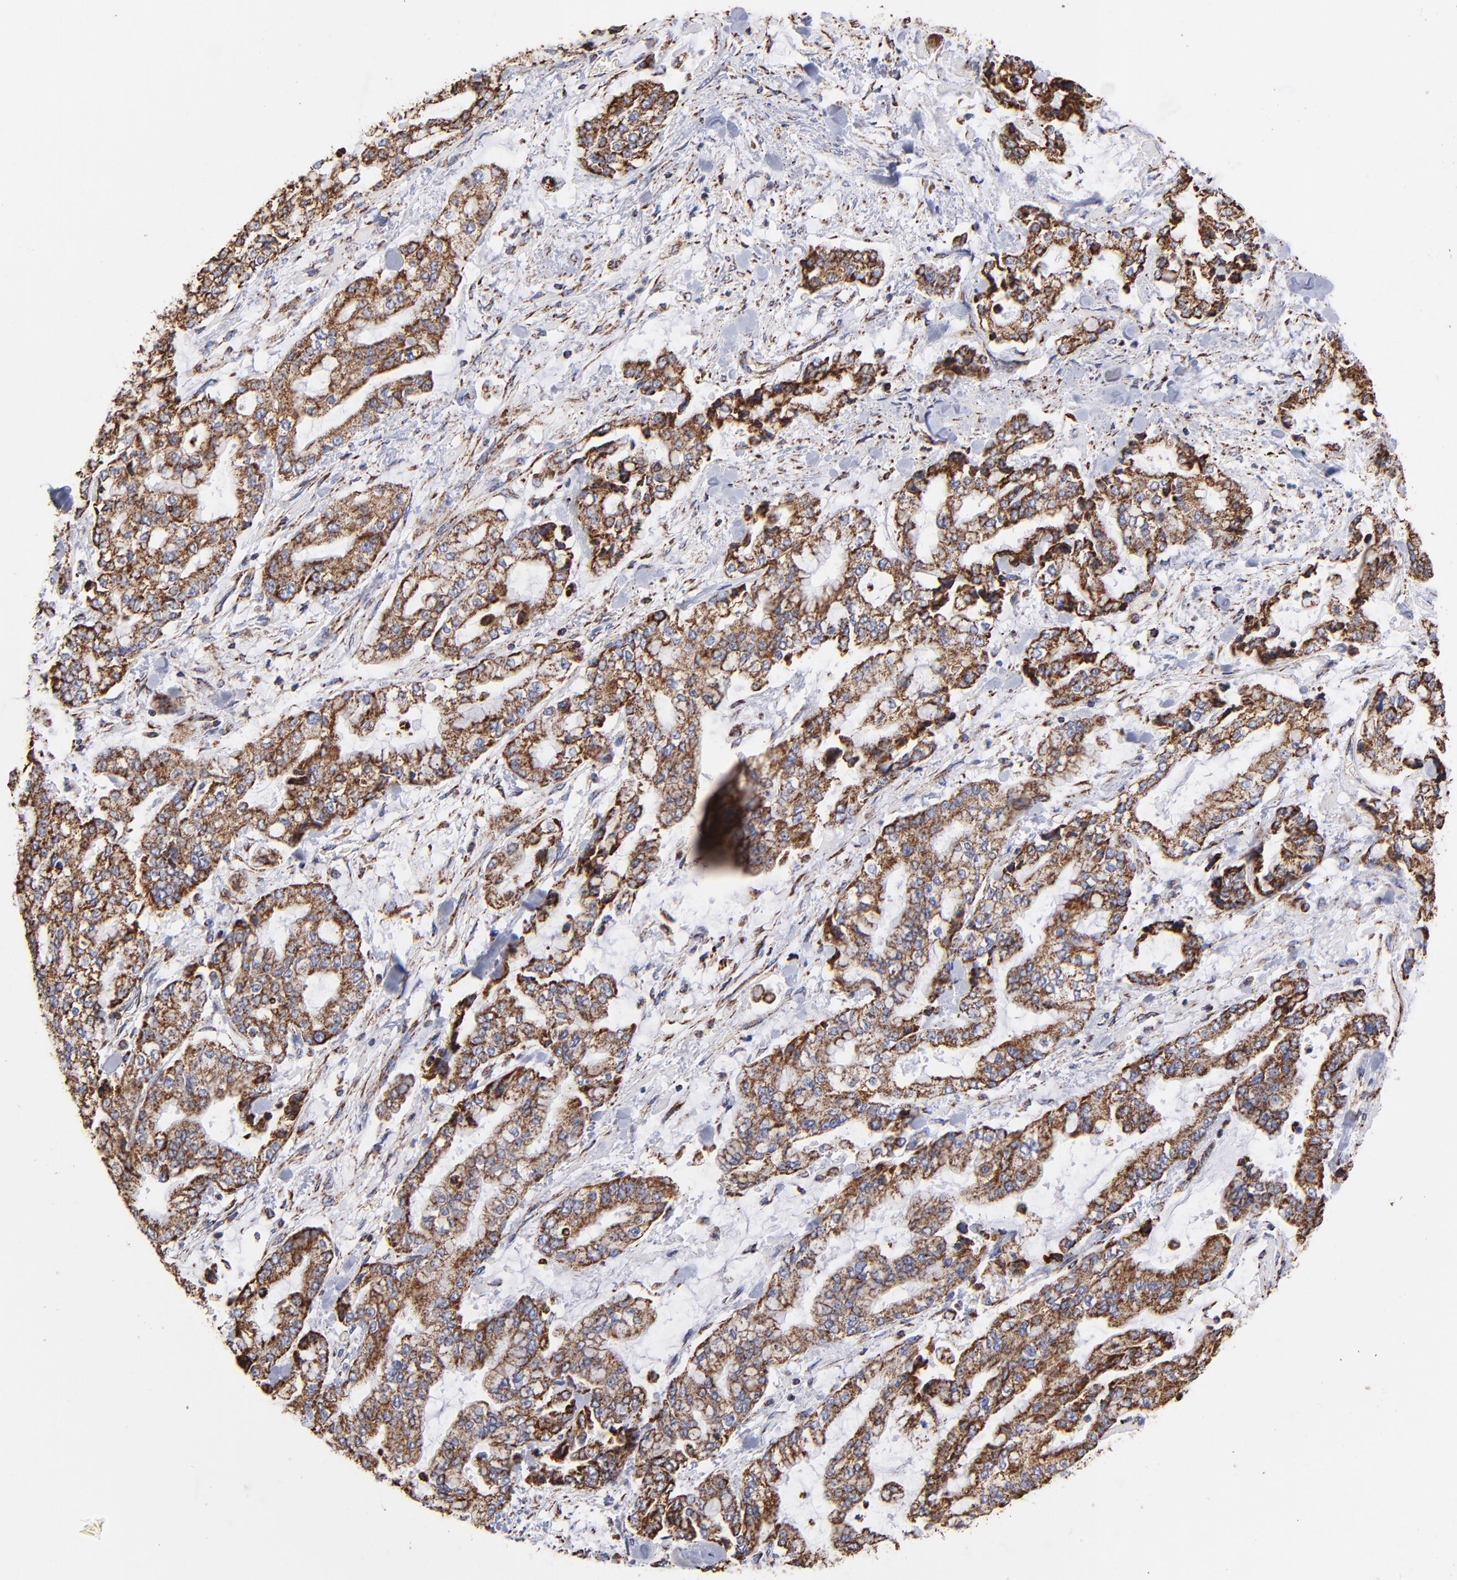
{"staining": {"intensity": "strong", "quantity": ">75%", "location": "cytoplasmic/membranous"}, "tissue": "stomach cancer", "cell_type": "Tumor cells", "image_type": "cancer", "snomed": [{"axis": "morphology", "description": "Normal tissue, NOS"}, {"axis": "morphology", "description": "Adenocarcinoma, NOS"}, {"axis": "topography", "description": "Stomach, upper"}, {"axis": "topography", "description": "Stomach"}], "caption": "Immunohistochemistry (IHC) histopathology image of adenocarcinoma (stomach) stained for a protein (brown), which displays high levels of strong cytoplasmic/membranous positivity in approximately >75% of tumor cells.", "gene": "PHB1", "patient": {"sex": "male", "age": 76}}